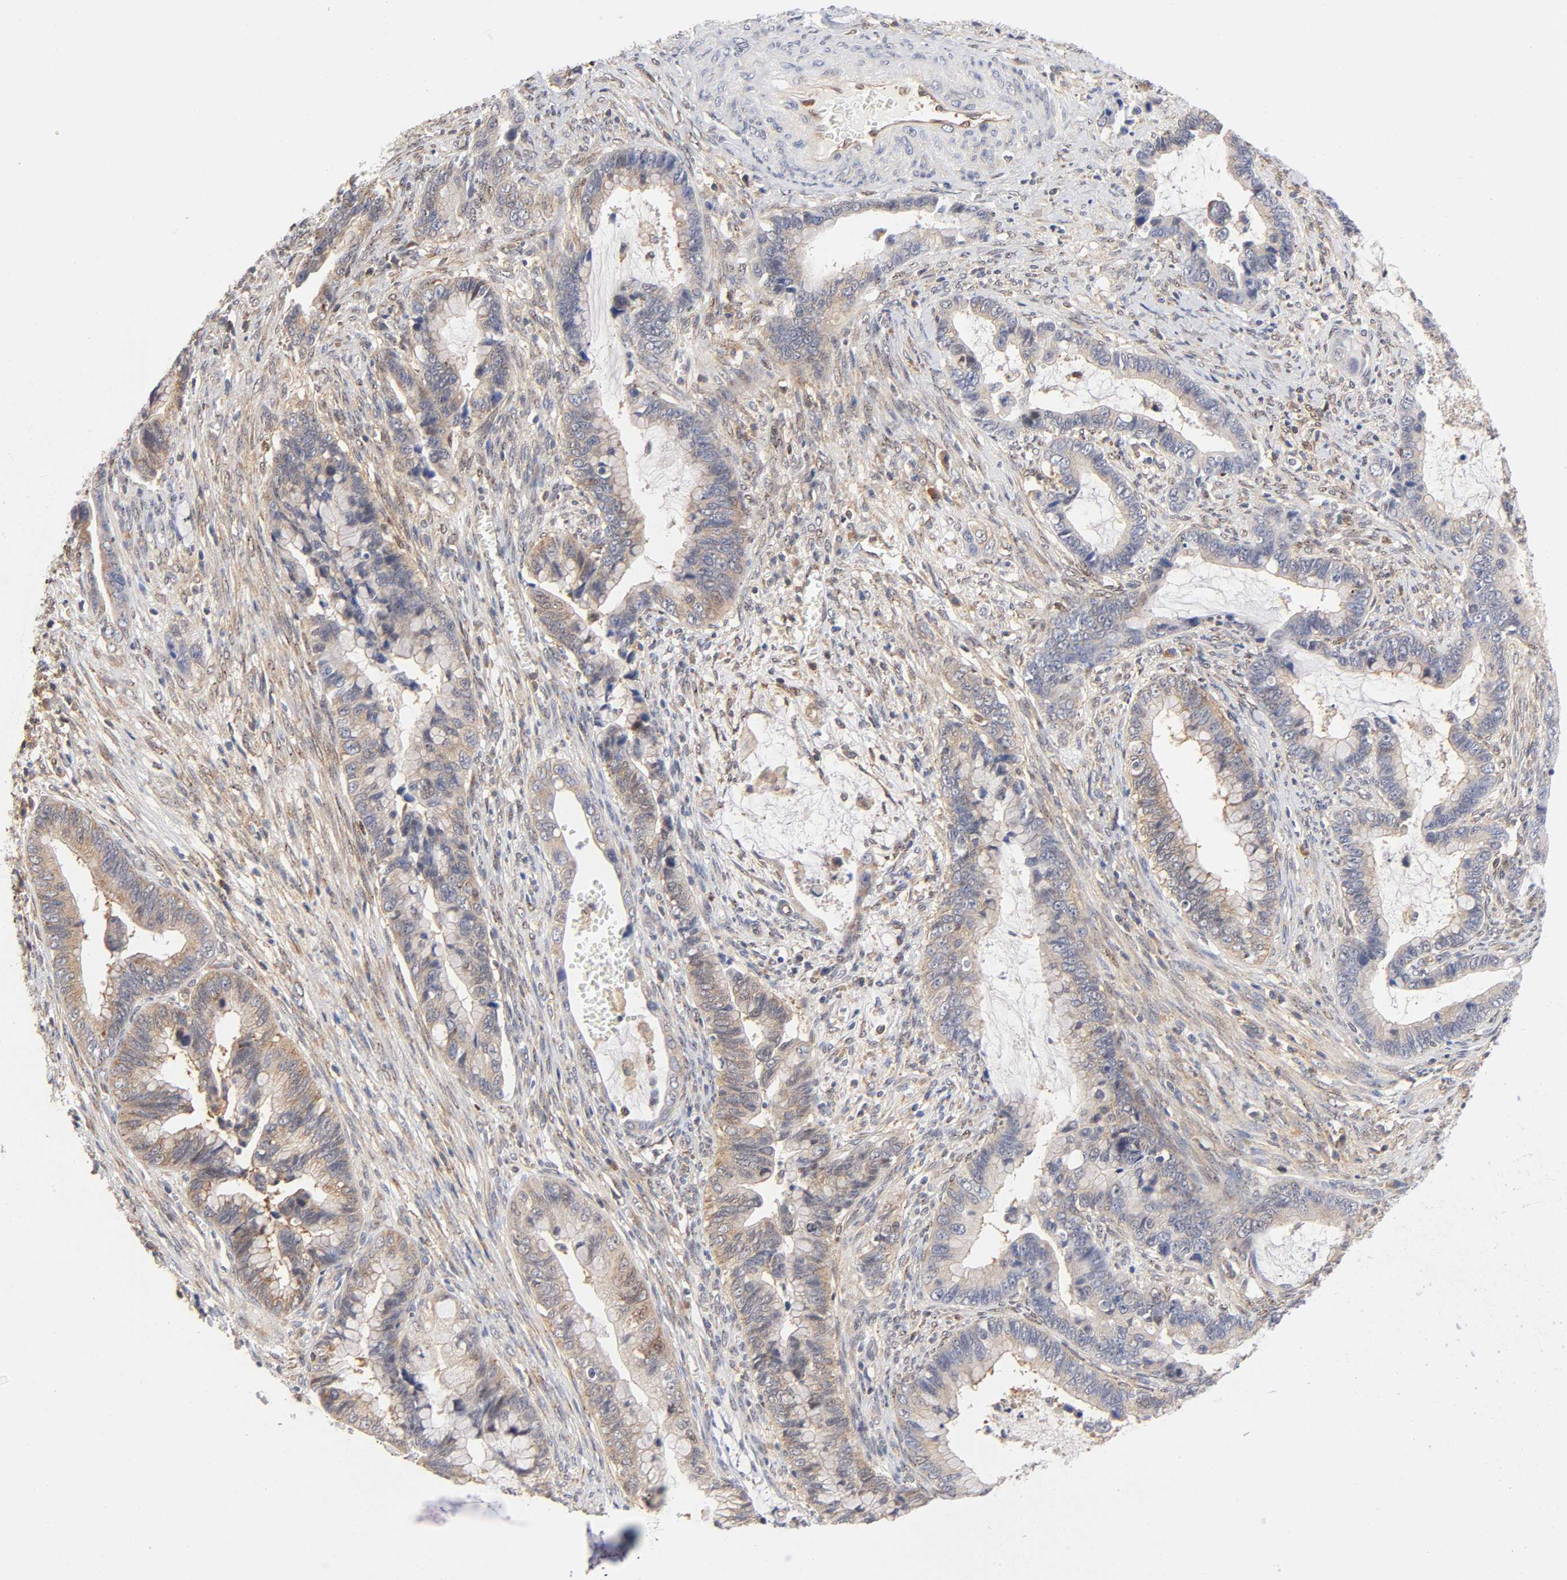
{"staining": {"intensity": "weak", "quantity": "25%-75%", "location": "cytoplasmic/membranous"}, "tissue": "cervical cancer", "cell_type": "Tumor cells", "image_type": "cancer", "snomed": [{"axis": "morphology", "description": "Adenocarcinoma, NOS"}, {"axis": "topography", "description": "Cervix"}], "caption": "Protein analysis of adenocarcinoma (cervical) tissue displays weak cytoplasmic/membranous expression in approximately 25%-75% of tumor cells. (Stains: DAB in brown, nuclei in blue, Microscopy: brightfield microscopy at high magnification).", "gene": "PAFAH1B1", "patient": {"sex": "female", "age": 44}}